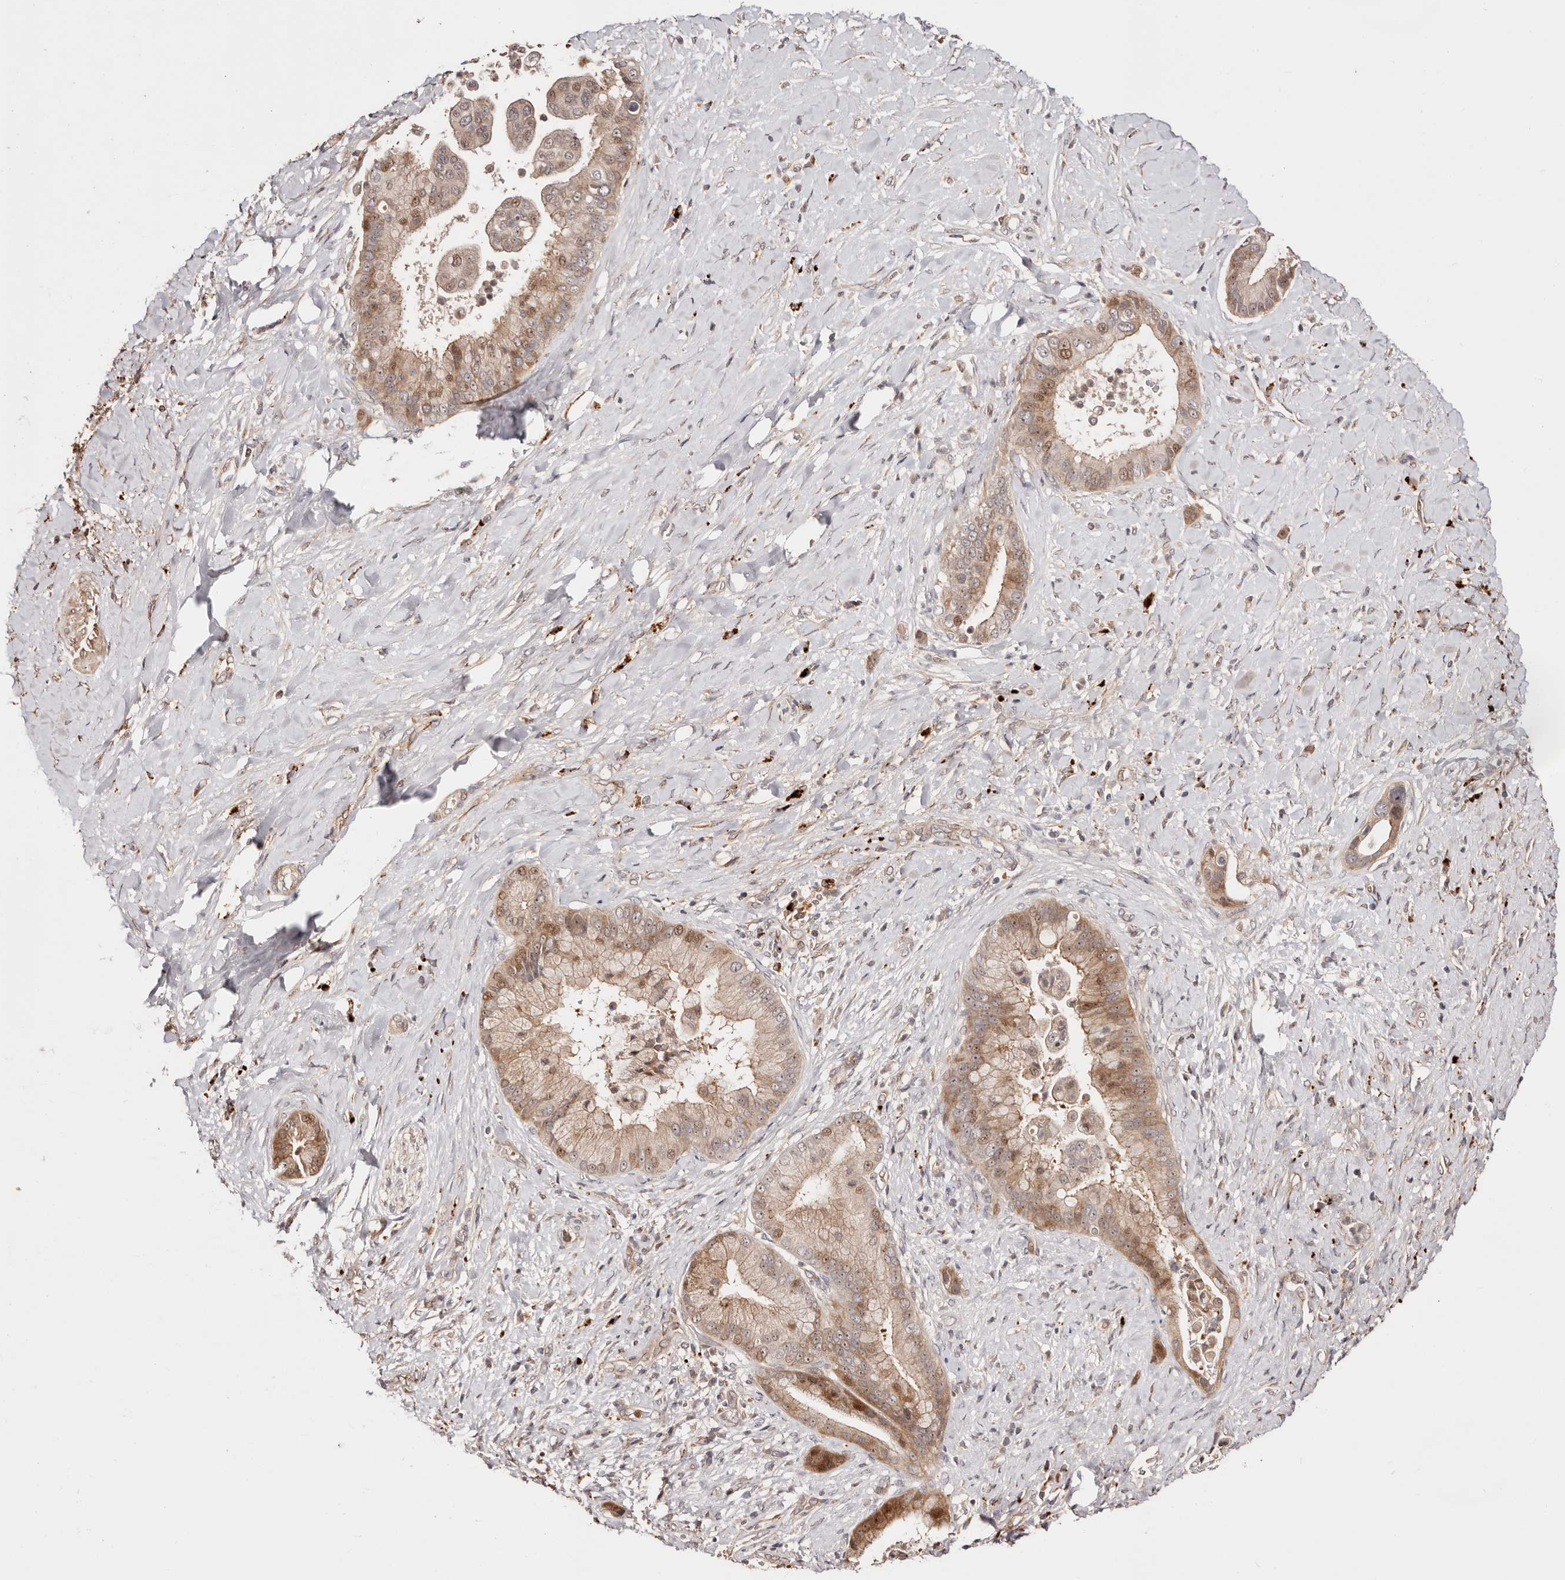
{"staining": {"intensity": "moderate", "quantity": ">75%", "location": "cytoplasmic/membranous,nuclear"}, "tissue": "liver cancer", "cell_type": "Tumor cells", "image_type": "cancer", "snomed": [{"axis": "morphology", "description": "Cholangiocarcinoma"}, {"axis": "topography", "description": "Liver"}], "caption": "Liver cancer tissue displays moderate cytoplasmic/membranous and nuclear expression in about >75% of tumor cells, visualized by immunohistochemistry. The staining was performed using DAB (3,3'-diaminobenzidine) to visualize the protein expression in brown, while the nuclei were stained in blue with hematoxylin (Magnification: 20x).", "gene": "PTPN22", "patient": {"sex": "female", "age": 54}}